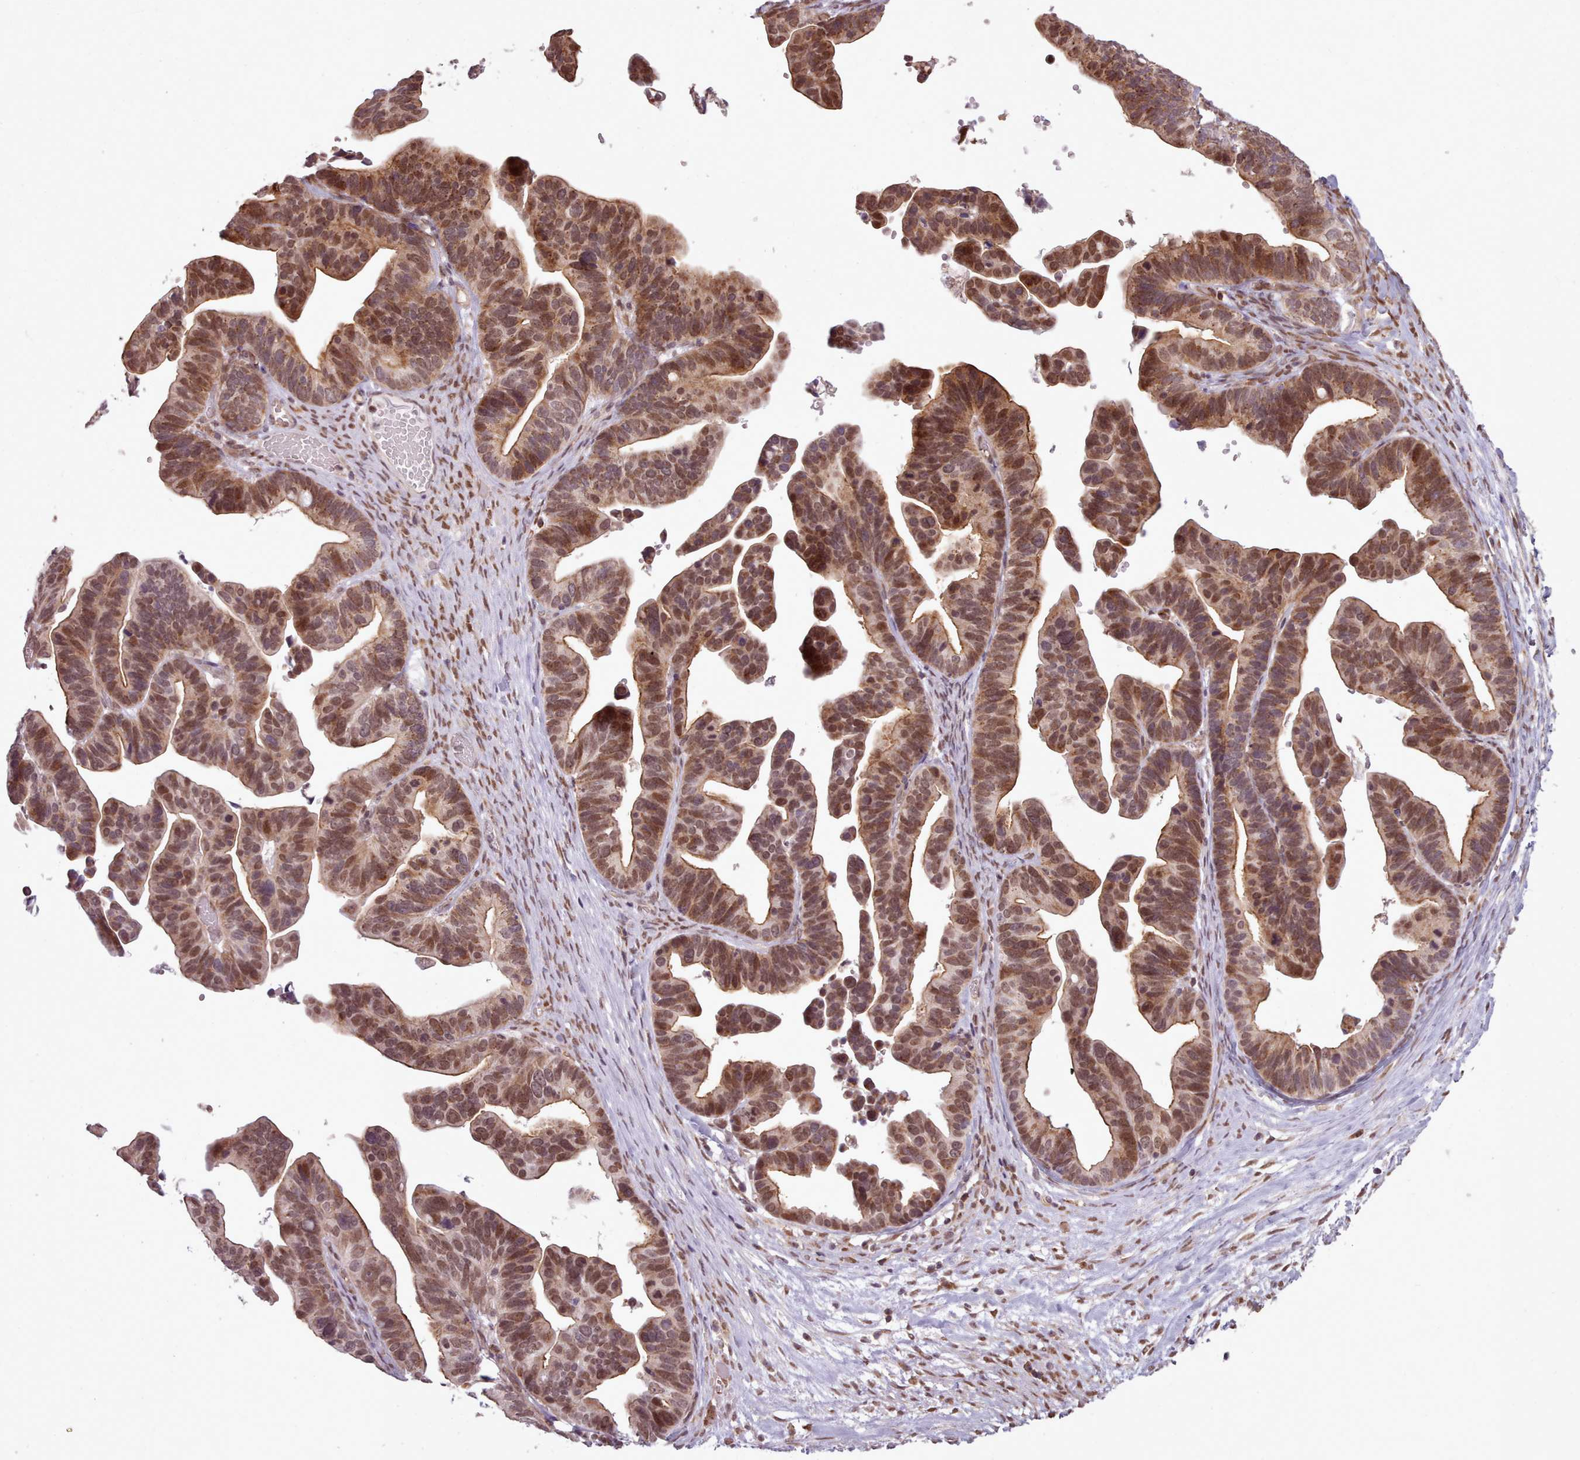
{"staining": {"intensity": "moderate", "quantity": ">75%", "location": "cytoplasmic/membranous,nuclear"}, "tissue": "ovarian cancer", "cell_type": "Tumor cells", "image_type": "cancer", "snomed": [{"axis": "morphology", "description": "Cystadenocarcinoma, serous, NOS"}, {"axis": "topography", "description": "Ovary"}], "caption": "Human ovarian serous cystadenocarcinoma stained with a brown dye displays moderate cytoplasmic/membranous and nuclear positive positivity in approximately >75% of tumor cells.", "gene": "ZMYM4", "patient": {"sex": "female", "age": 56}}